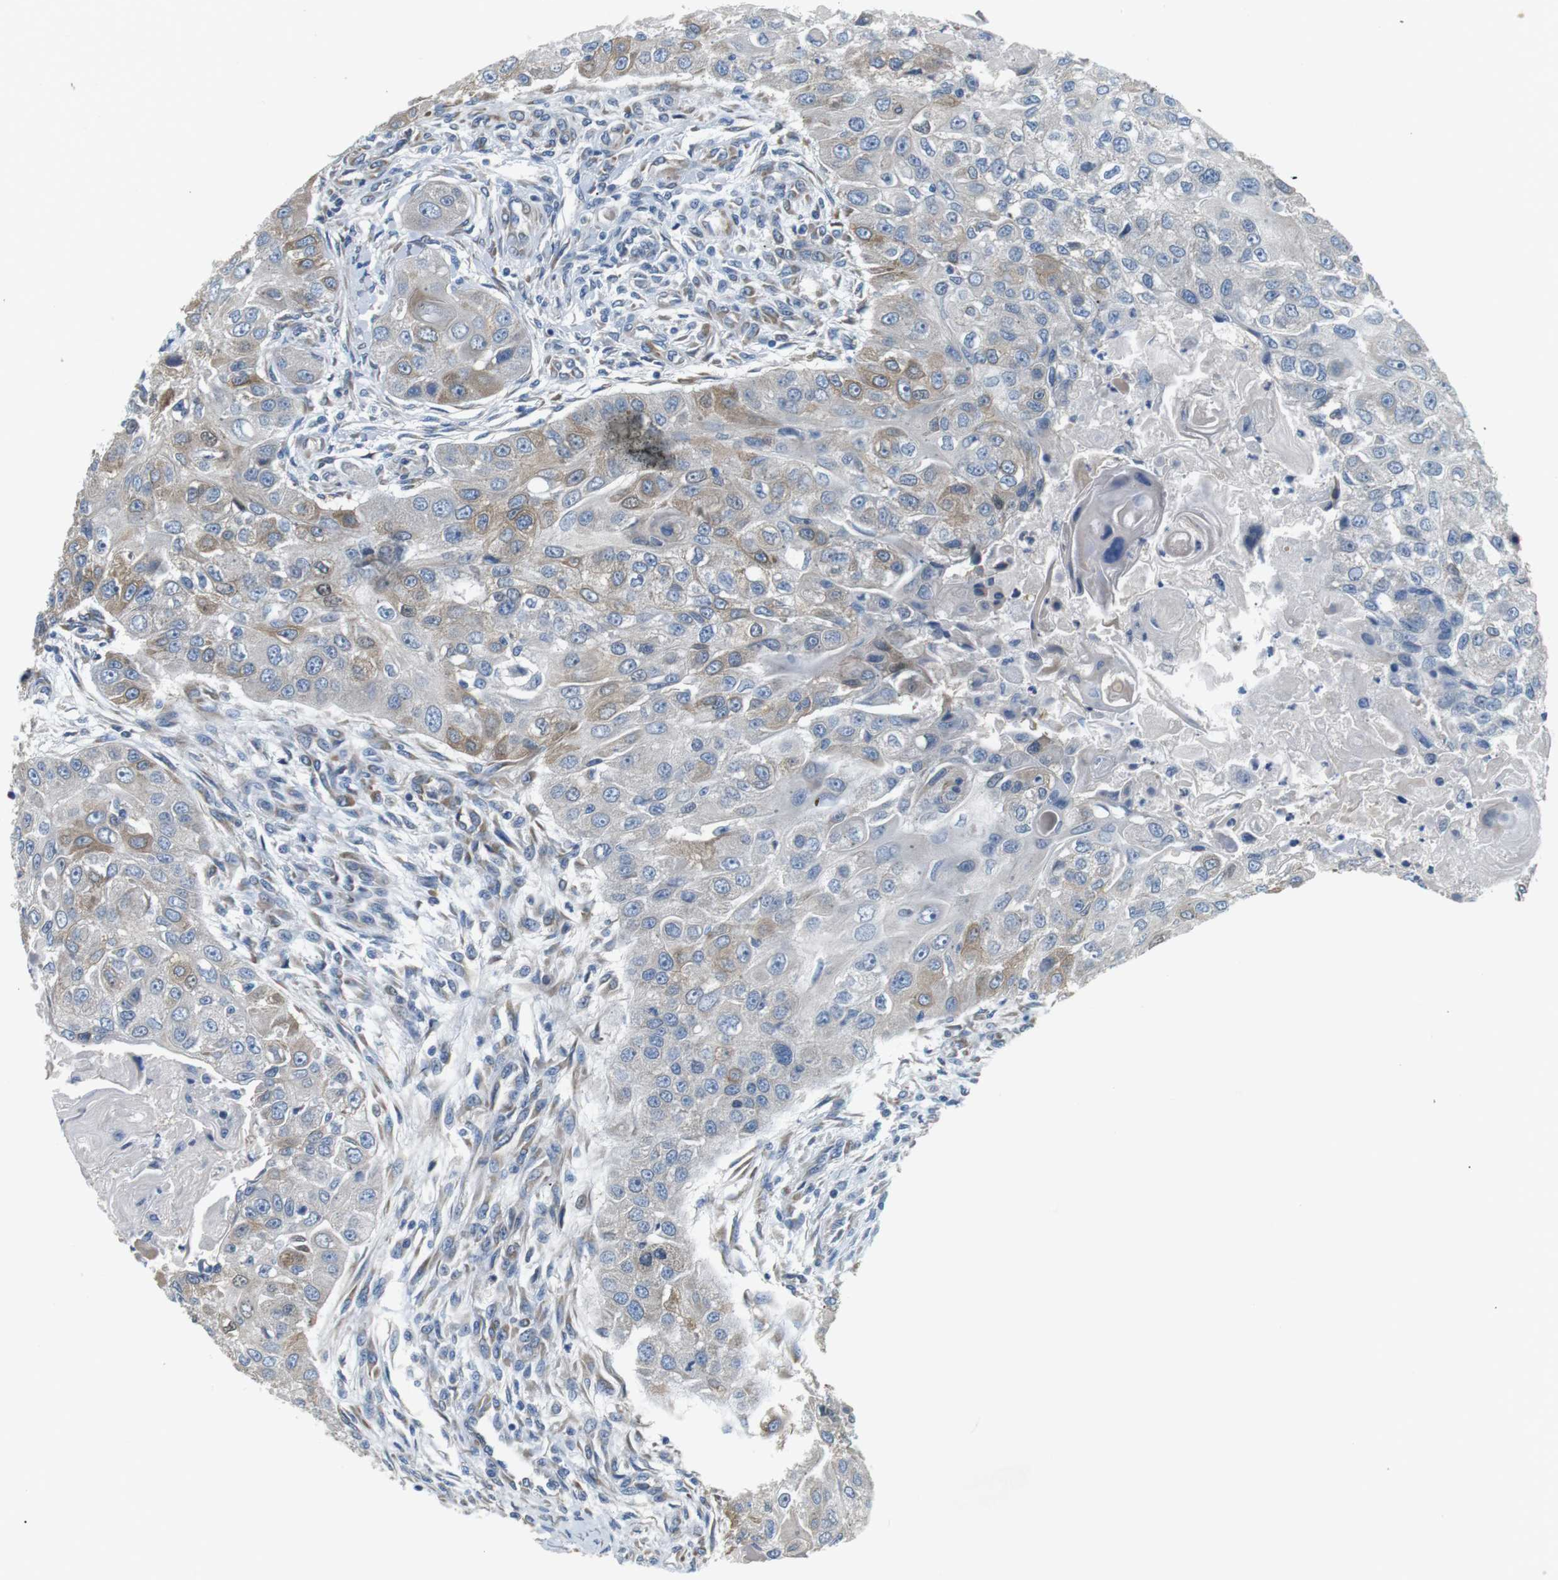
{"staining": {"intensity": "weak", "quantity": "<25%", "location": "cytoplasmic/membranous"}, "tissue": "head and neck cancer", "cell_type": "Tumor cells", "image_type": "cancer", "snomed": [{"axis": "morphology", "description": "Normal tissue, NOS"}, {"axis": "morphology", "description": "Squamous cell carcinoma, NOS"}, {"axis": "topography", "description": "Skeletal muscle"}, {"axis": "topography", "description": "Head-Neck"}], "caption": "Immunohistochemical staining of head and neck squamous cell carcinoma displays no significant expression in tumor cells.", "gene": "UNC5CL", "patient": {"sex": "male", "age": 51}}